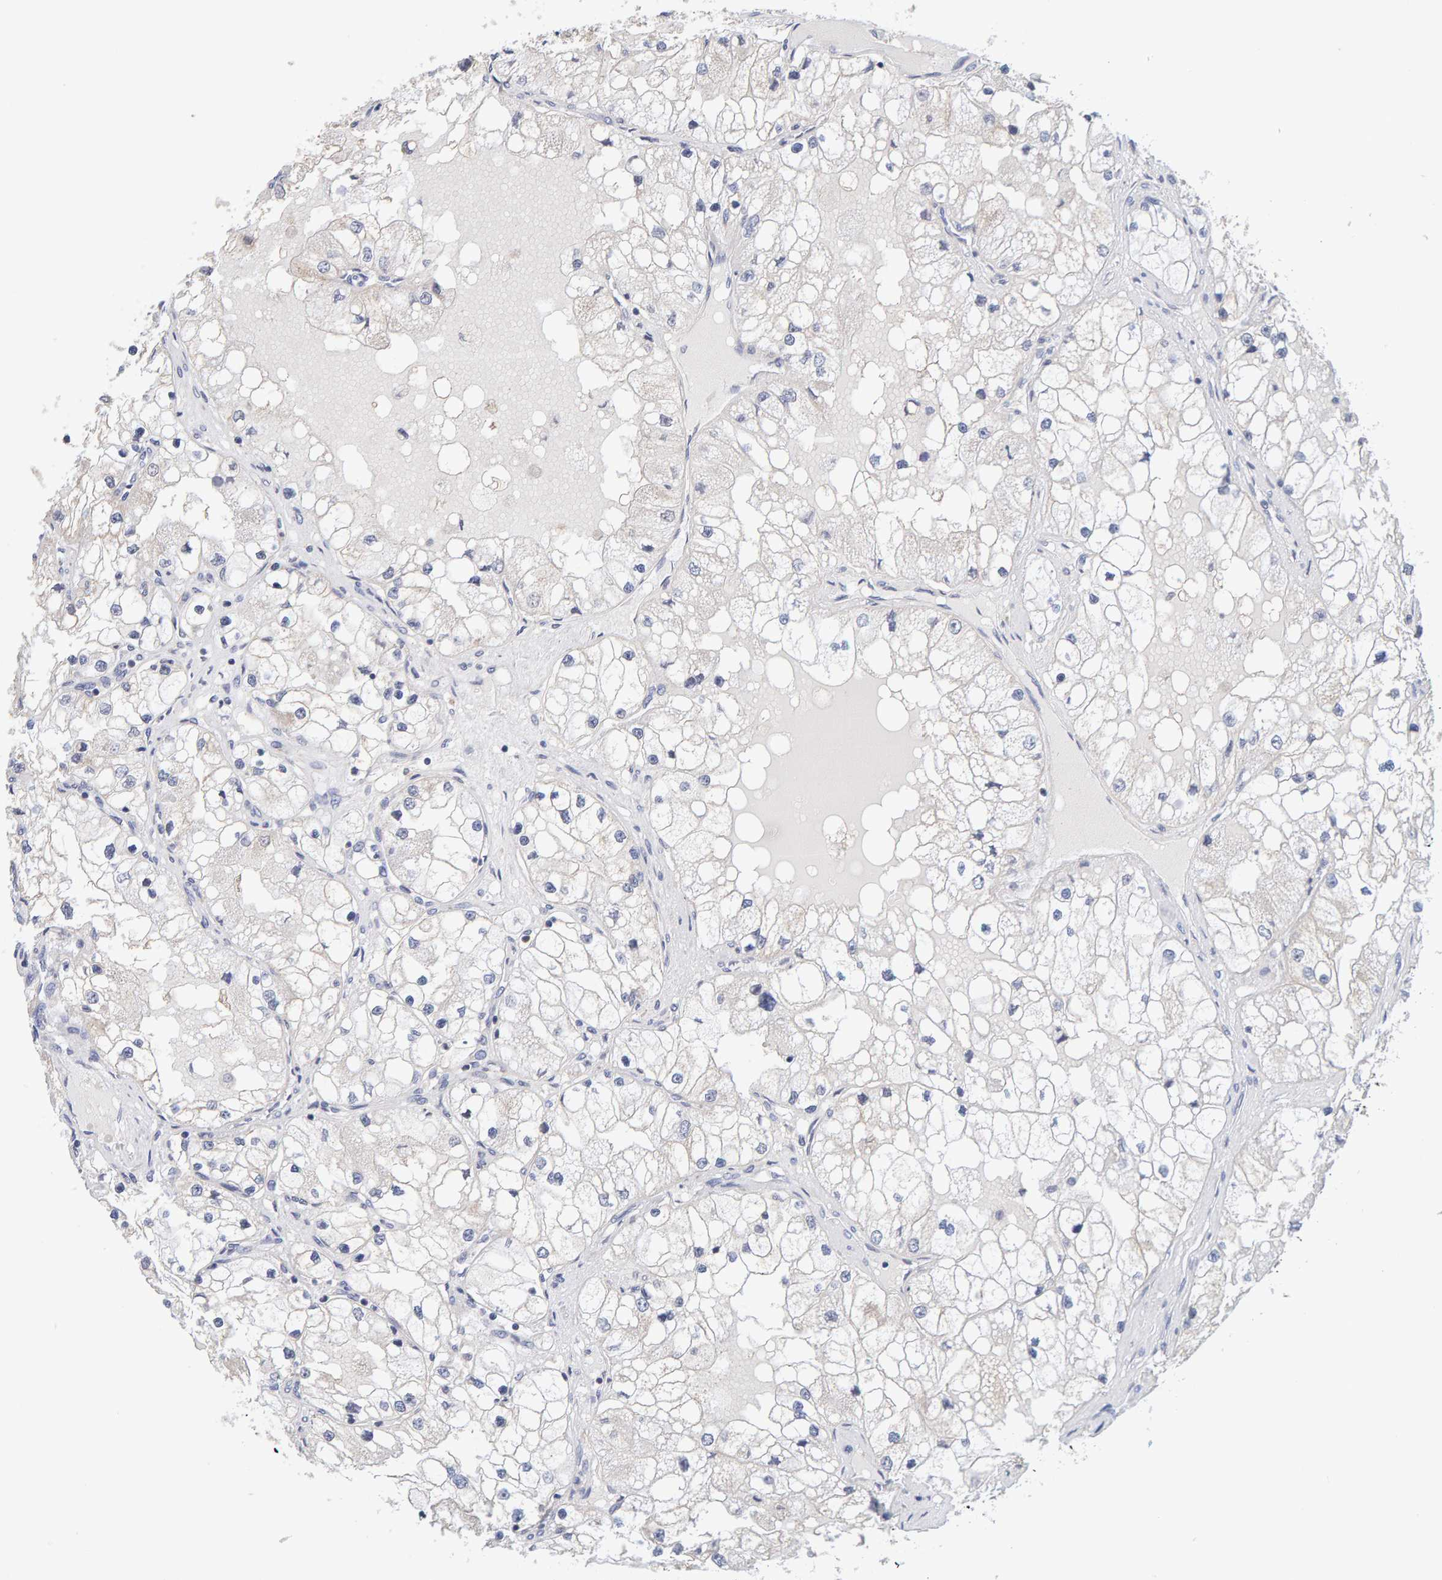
{"staining": {"intensity": "negative", "quantity": "none", "location": "none"}, "tissue": "renal cancer", "cell_type": "Tumor cells", "image_type": "cancer", "snomed": [{"axis": "morphology", "description": "Adenocarcinoma, NOS"}, {"axis": "topography", "description": "Kidney"}], "caption": "Adenocarcinoma (renal) stained for a protein using immunohistochemistry exhibits no positivity tumor cells.", "gene": "SGPL1", "patient": {"sex": "male", "age": 68}}